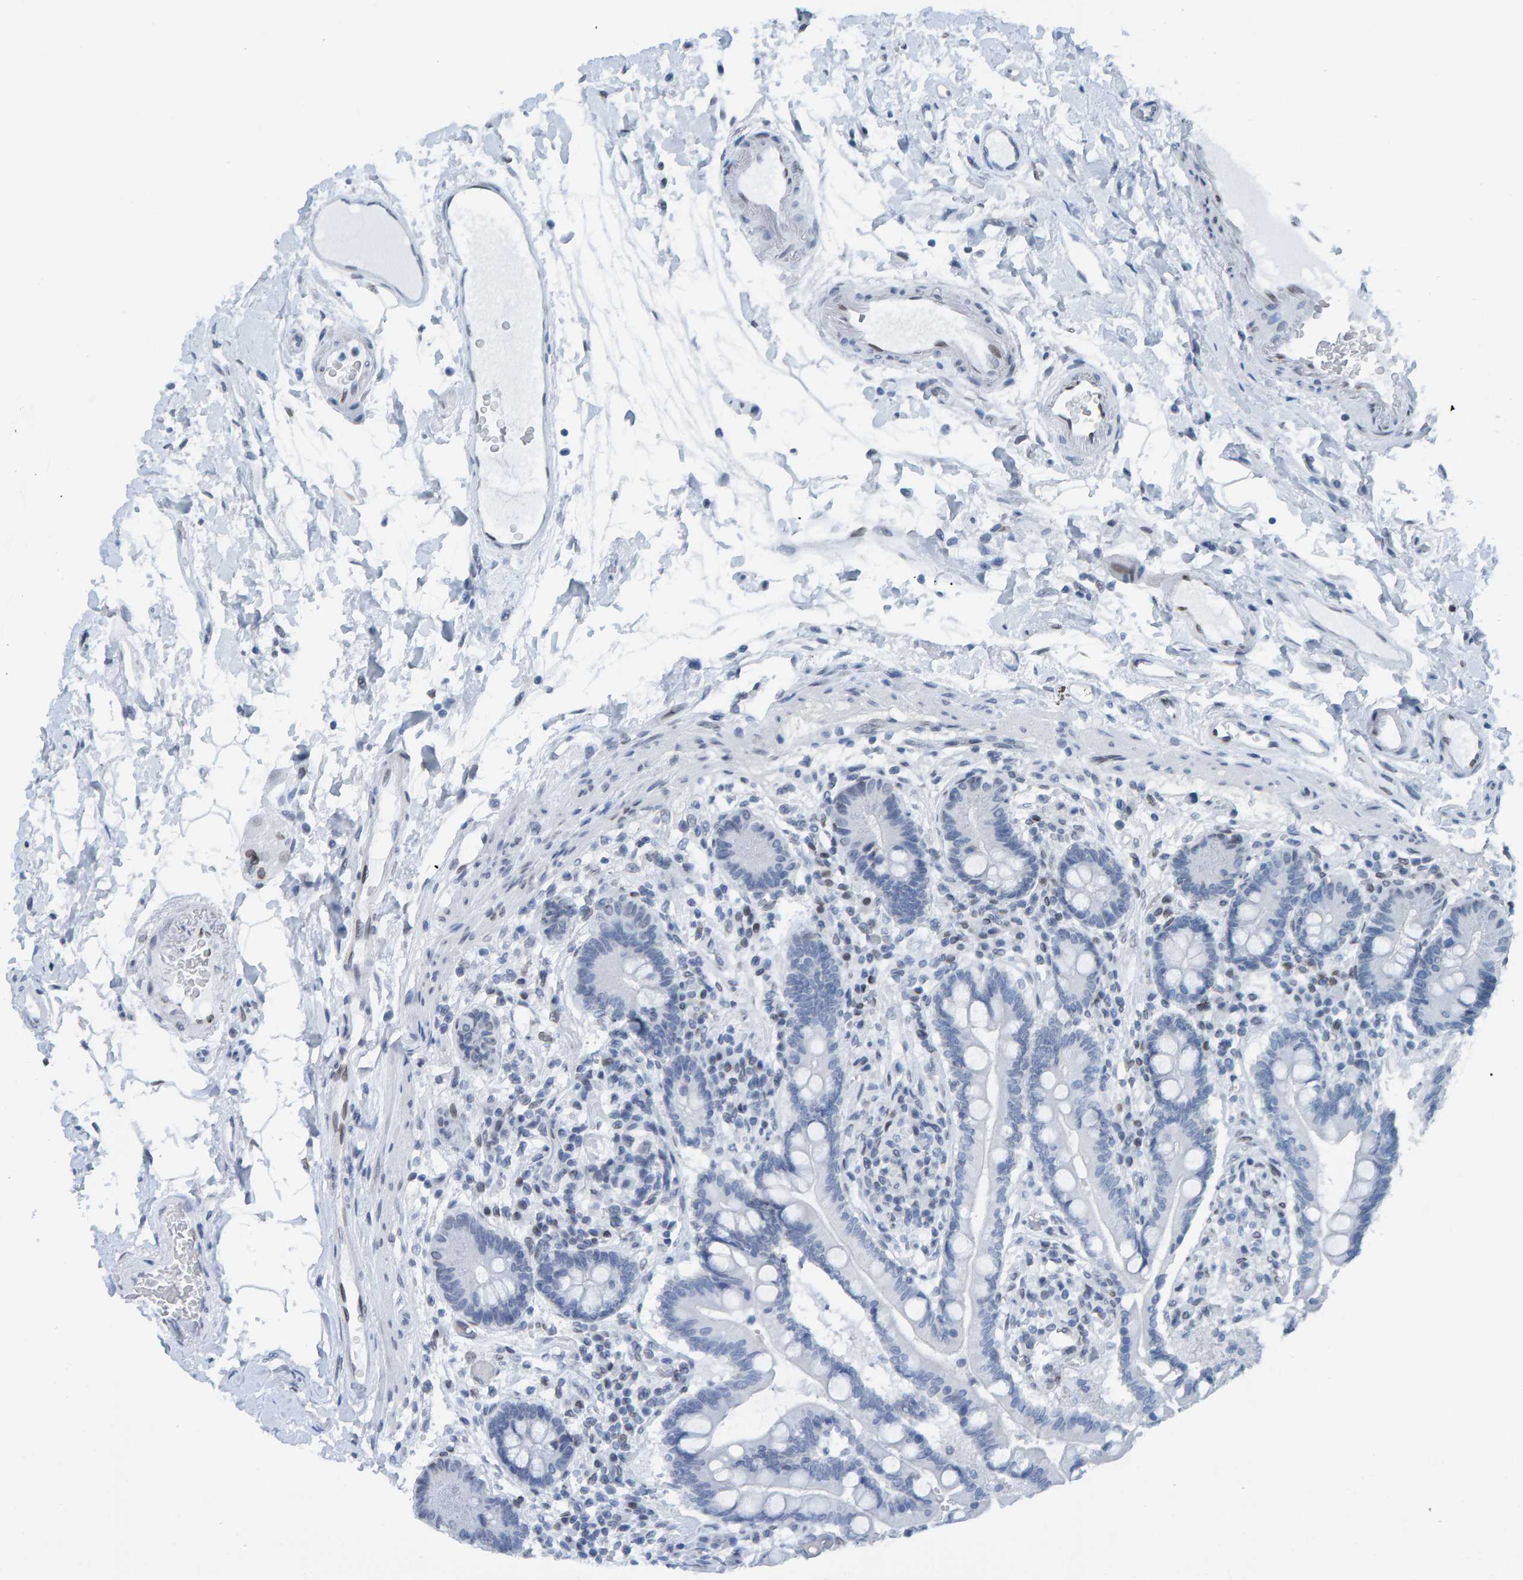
{"staining": {"intensity": "negative", "quantity": "none", "location": "none"}, "tissue": "colon", "cell_type": "Endothelial cells", "image_type": "normal", "snomed": [{"axis": "morphology", "description": "Normal tissue, NOS"}, {"axis": "topography", "description": "Colon"}], "caption": "Colon stained for a protein using immunohistochemistry reveals no staining endothelial cells.", "gene": "LMNB2", "patient": {"sex": "male", "age": 73}}